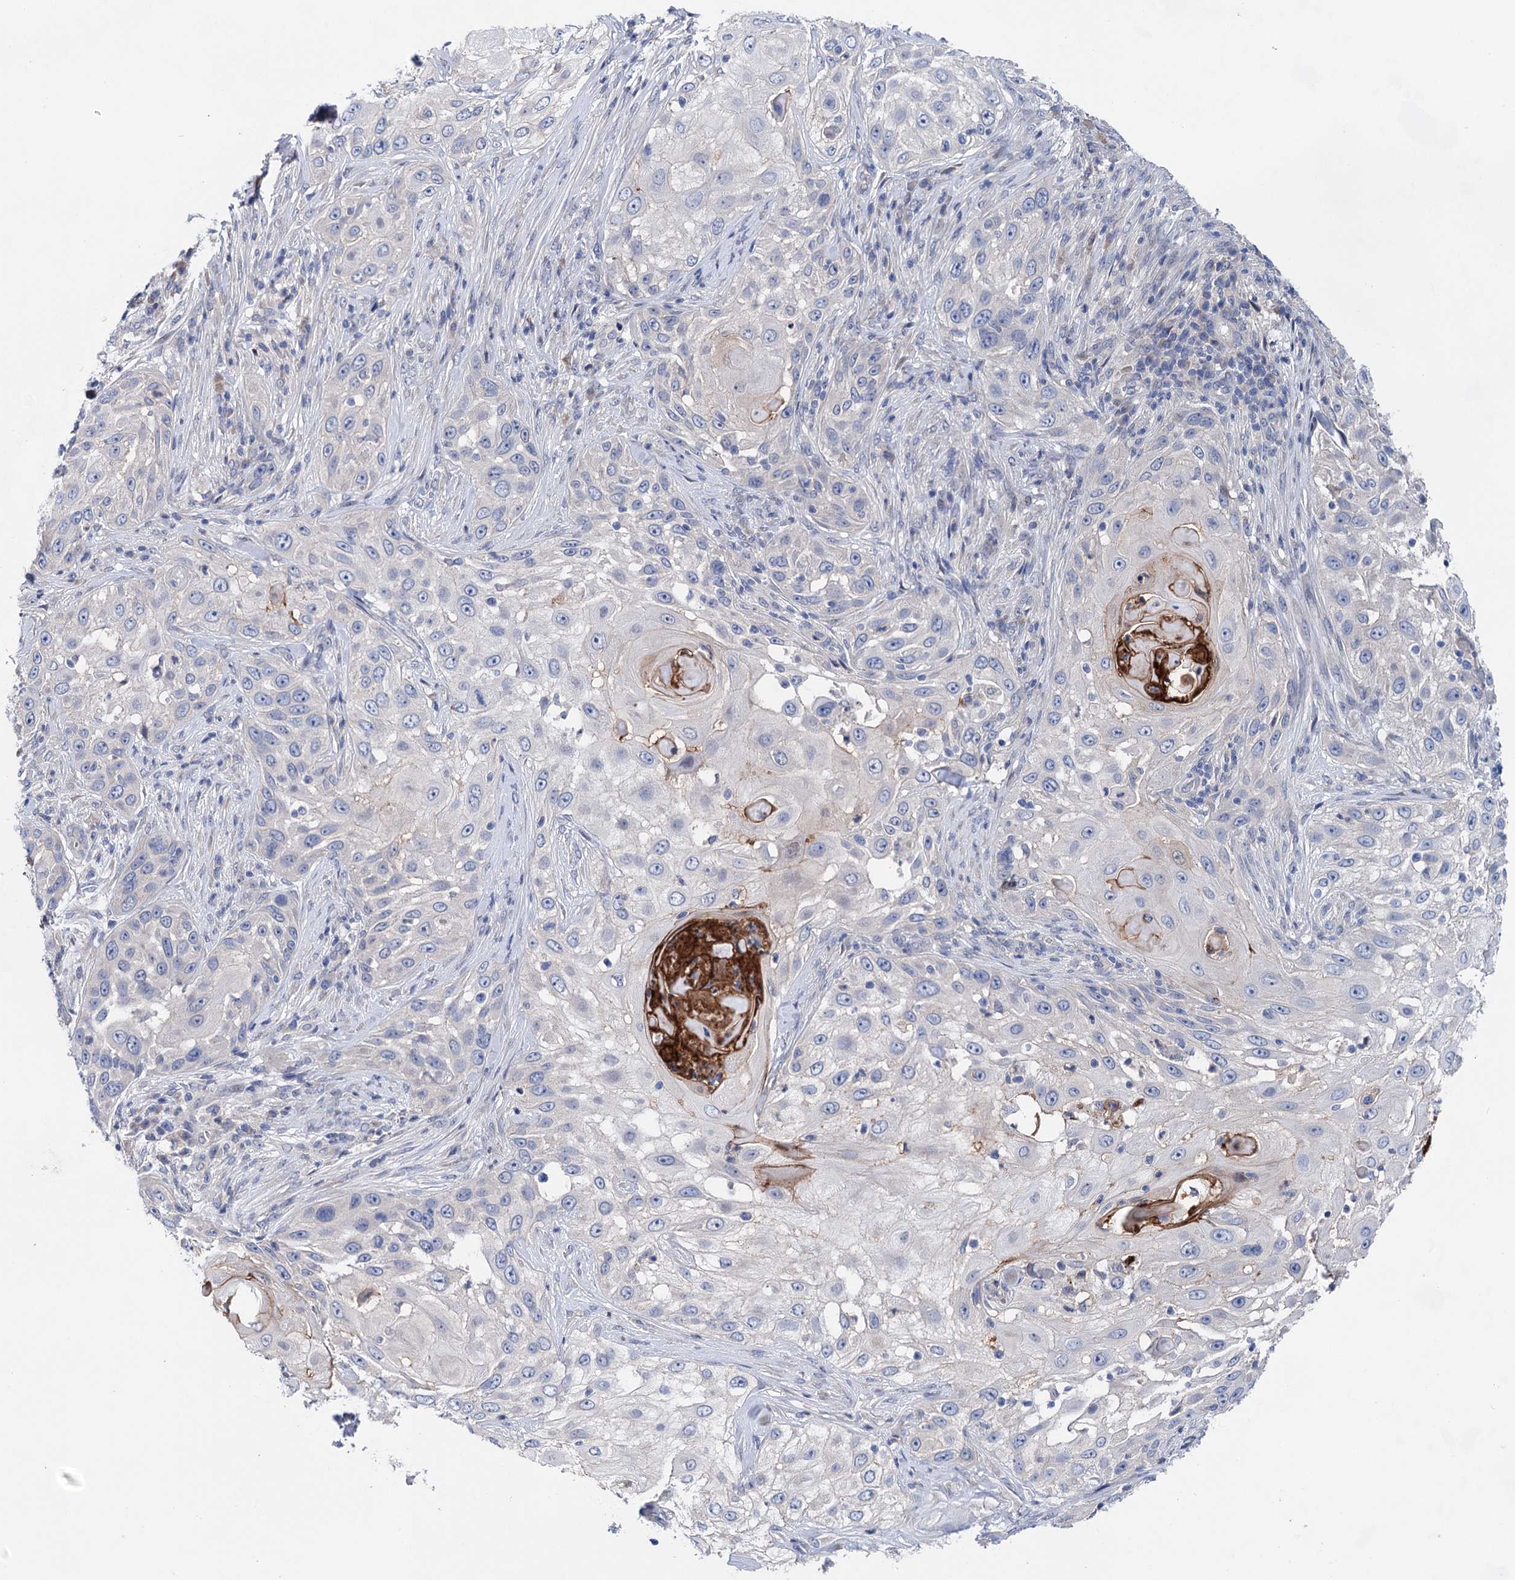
{"staining": {"intensity": "moderate", "quantity": "<25%", "location": "cytoplasmic/membranous"}, "tissue": "skin cancer", "cell_type": "Tumor cells", "image_type": "cancer", "snomed": [{"axis": "morphology", "description": "Squamous cell carcinoma, NOS"}, {"axis": "topography", "description": "Skin"}], "caption": "Immunohistochemical staining of human squamous cell carcinoma (skin) reveals low levels of moderate cytoplasmic/membranous staining in approximately <25% of tumor cells. (brown staining indicates protein expression, while blue staining denotes nuclei).", "gene": "MORN3", "patient": {"sex": "female", "age": 44}}